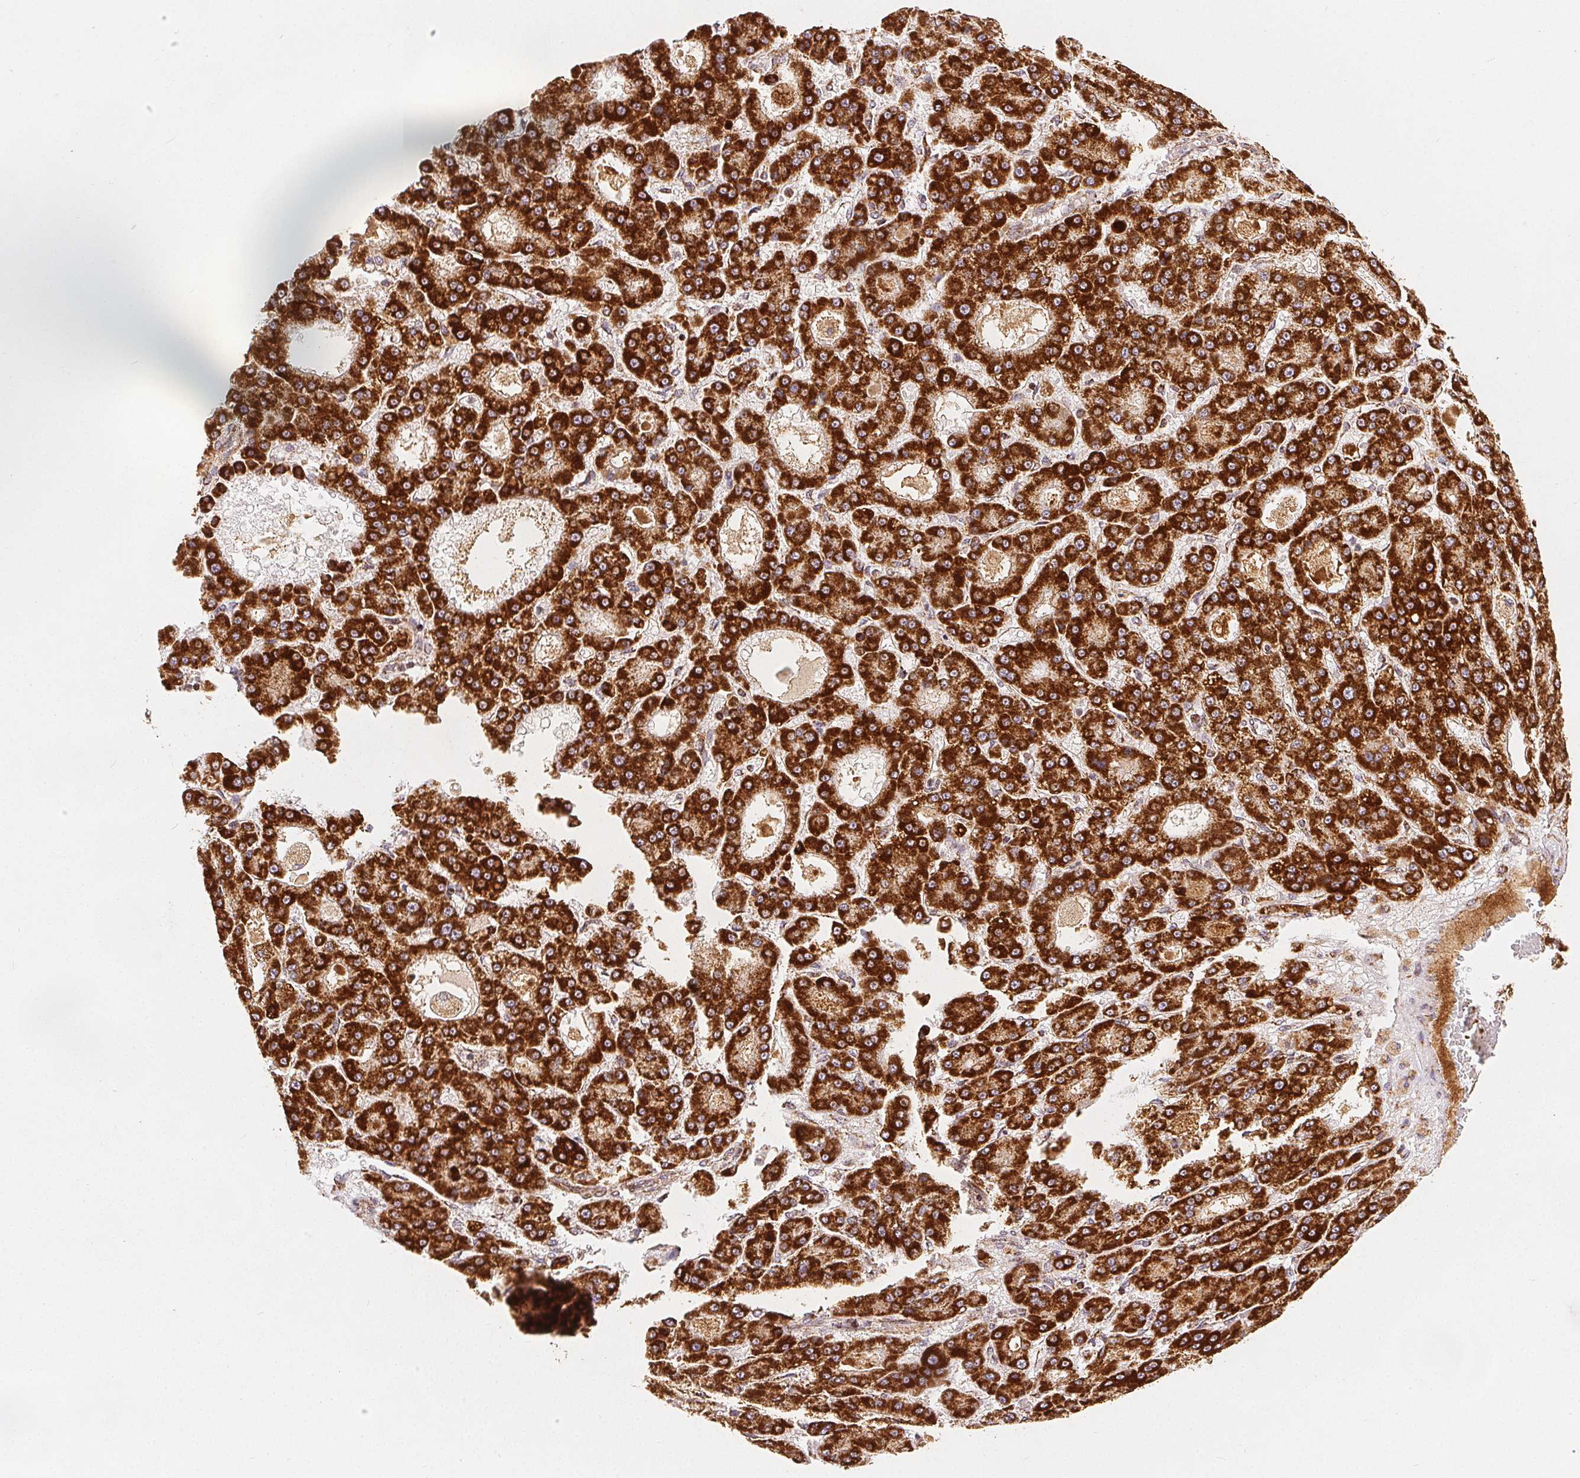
{"staining": {"intensity": "strong", "quantity": ">75%", "location": "cytoplasmic/membranous"}, "tissue": "liver cancer", "cell_type": "Tumor cells", "image_type": "cancer", "snomed": [{"axis": "morphology", "description": "Carcinoma, Hepatocellular, NOS"}, {"axis": "topography", "description": "Liver"}], "caption": "Human liver cancer stained with a brown dye reveals strong cytoplasmic/membranous positive staining in approximately >75% of tumor cells.", "gene": "SDHB", "patient": {"sex": "male", "age": 70}}